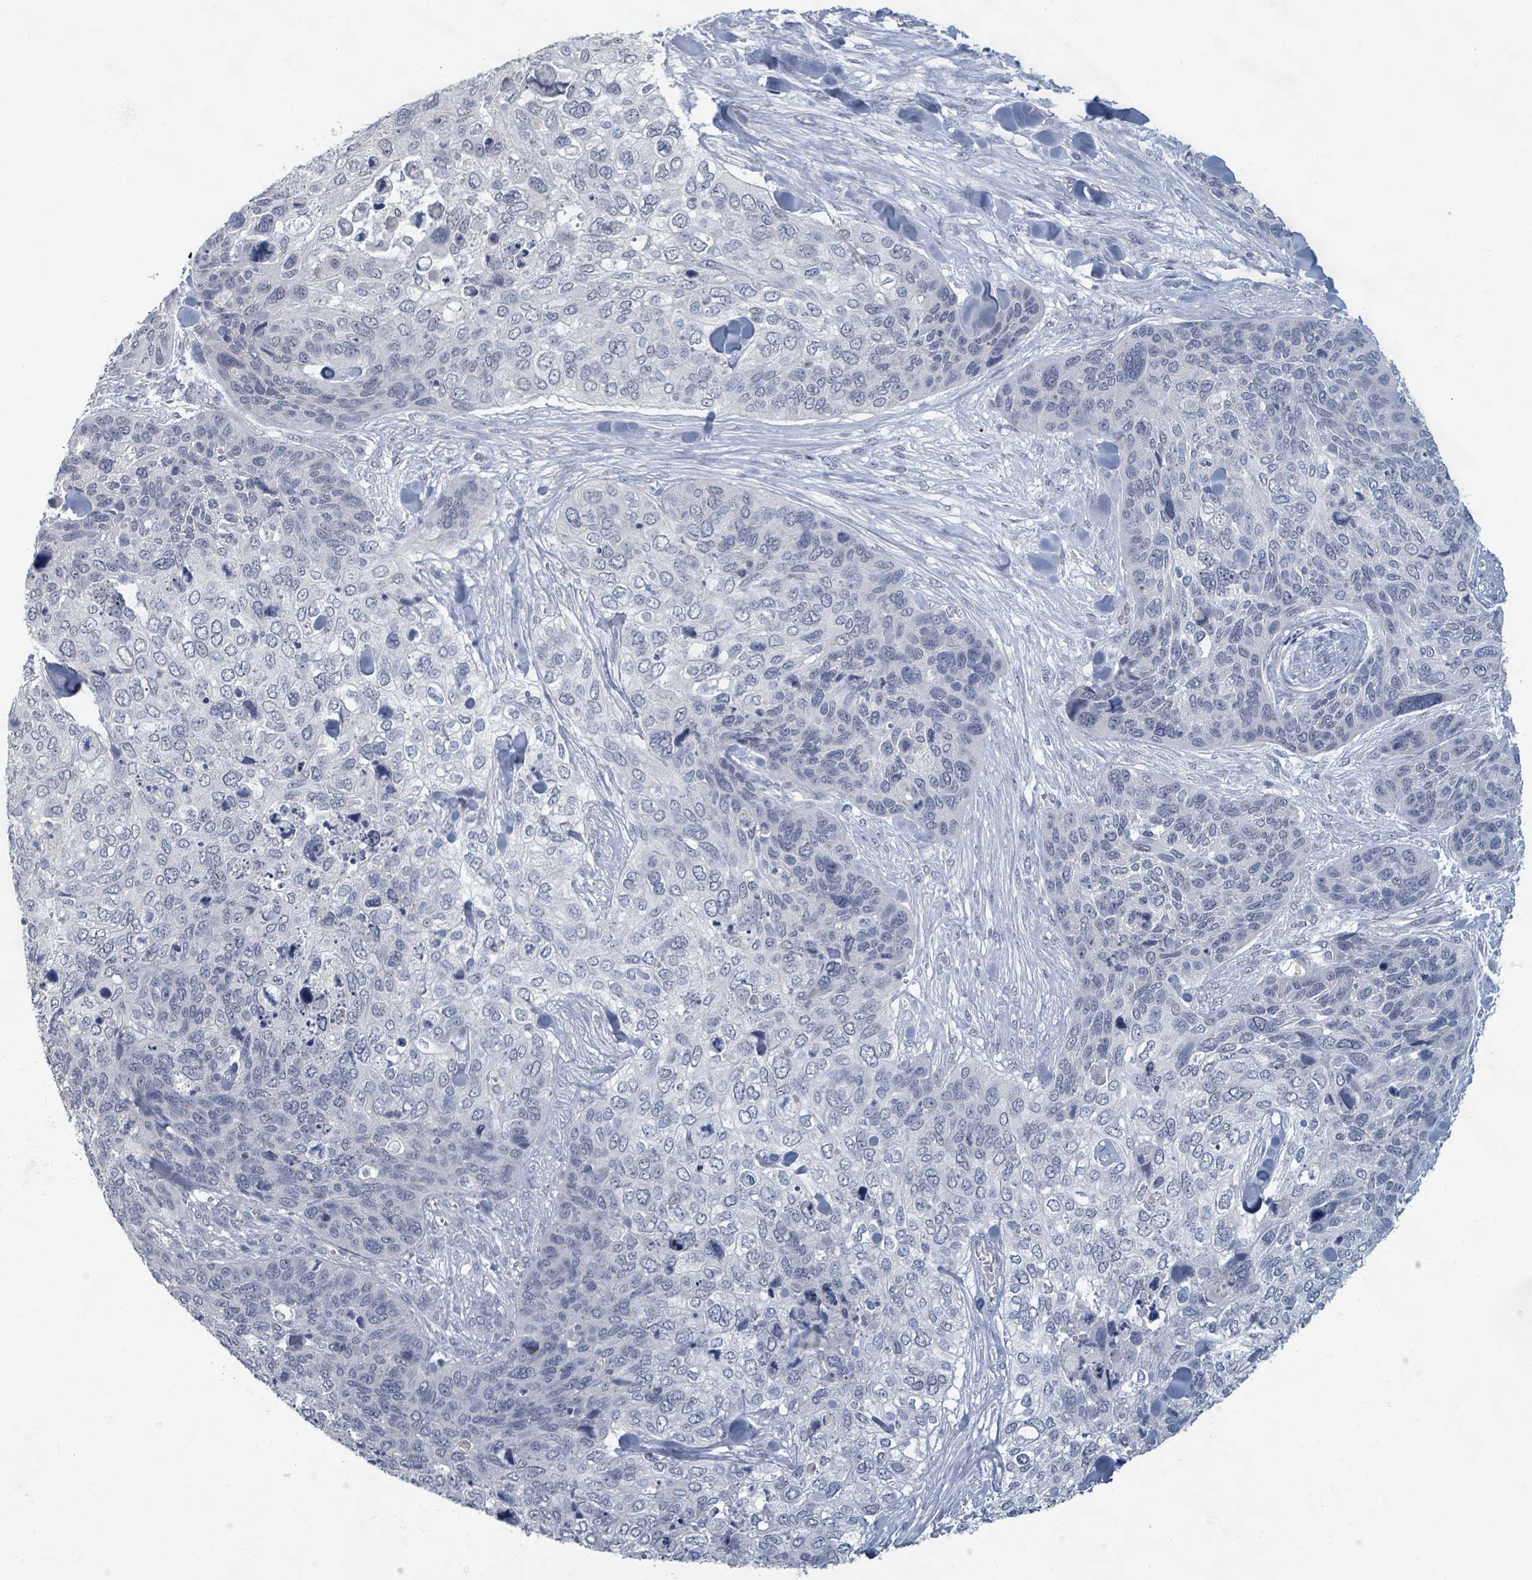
{"staining": {"intensity": "negative", "quantity": "none", "location": "none"}, "tissue": "skin cancer", "cell_type": "Tumor cells", "image_type": "cancer", "snomed": [{"axis": "morphology", "description": "Basal cell carcinoma"}, {"axis": "topography", "description": "Skin"}], "caption": "Tumor cells show no significant protein expression in skin cancer.", "gene": "WNT11", "patient": {"sex": "female", "age": 74}}